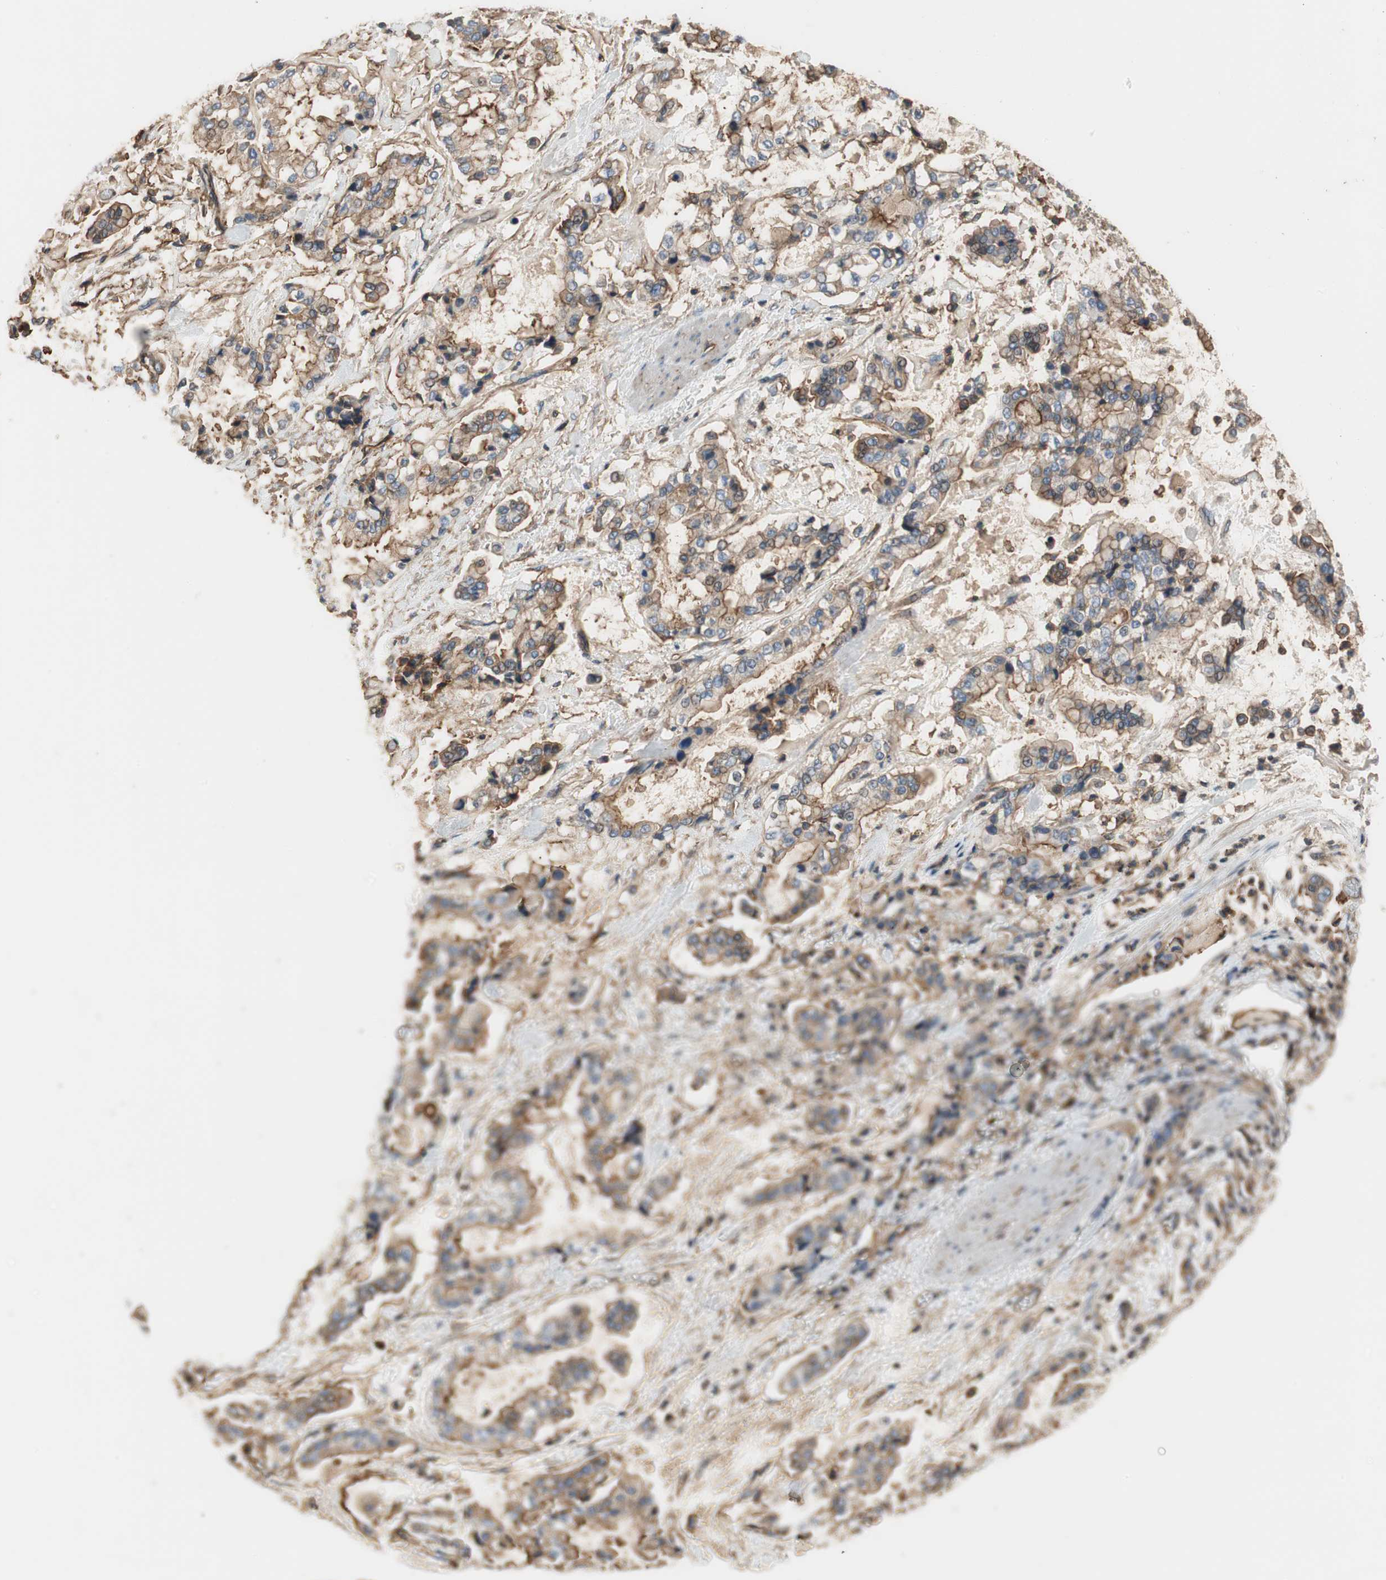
{"staining": {"intensity": "moderate", "quantity": "25%-75%", "location": "cytoplasmic/membranous"}, "tissue": "stomach cancer", "cell_type": "Tumor cells", "image_type": "cancer", "snomed": [{"axis": "morphology", "description": "Normal tissue, NOS"}, {"axis": "morphology", "description": "Adenocarcinoma, NOS"}, {"axis": "topography", "description": "Stomach, upper"}, {"axis": "topography", "description": "Stomach"}], "caption": "Brown immunohistochemical staining in human stomach adenocarcinoma demonstrates moderate cytoplasmic/membranous expression in about 25%-75% of tumor cells.", "gene": "IL1RL1", "patient": {"sex": "male", "age": 76}}